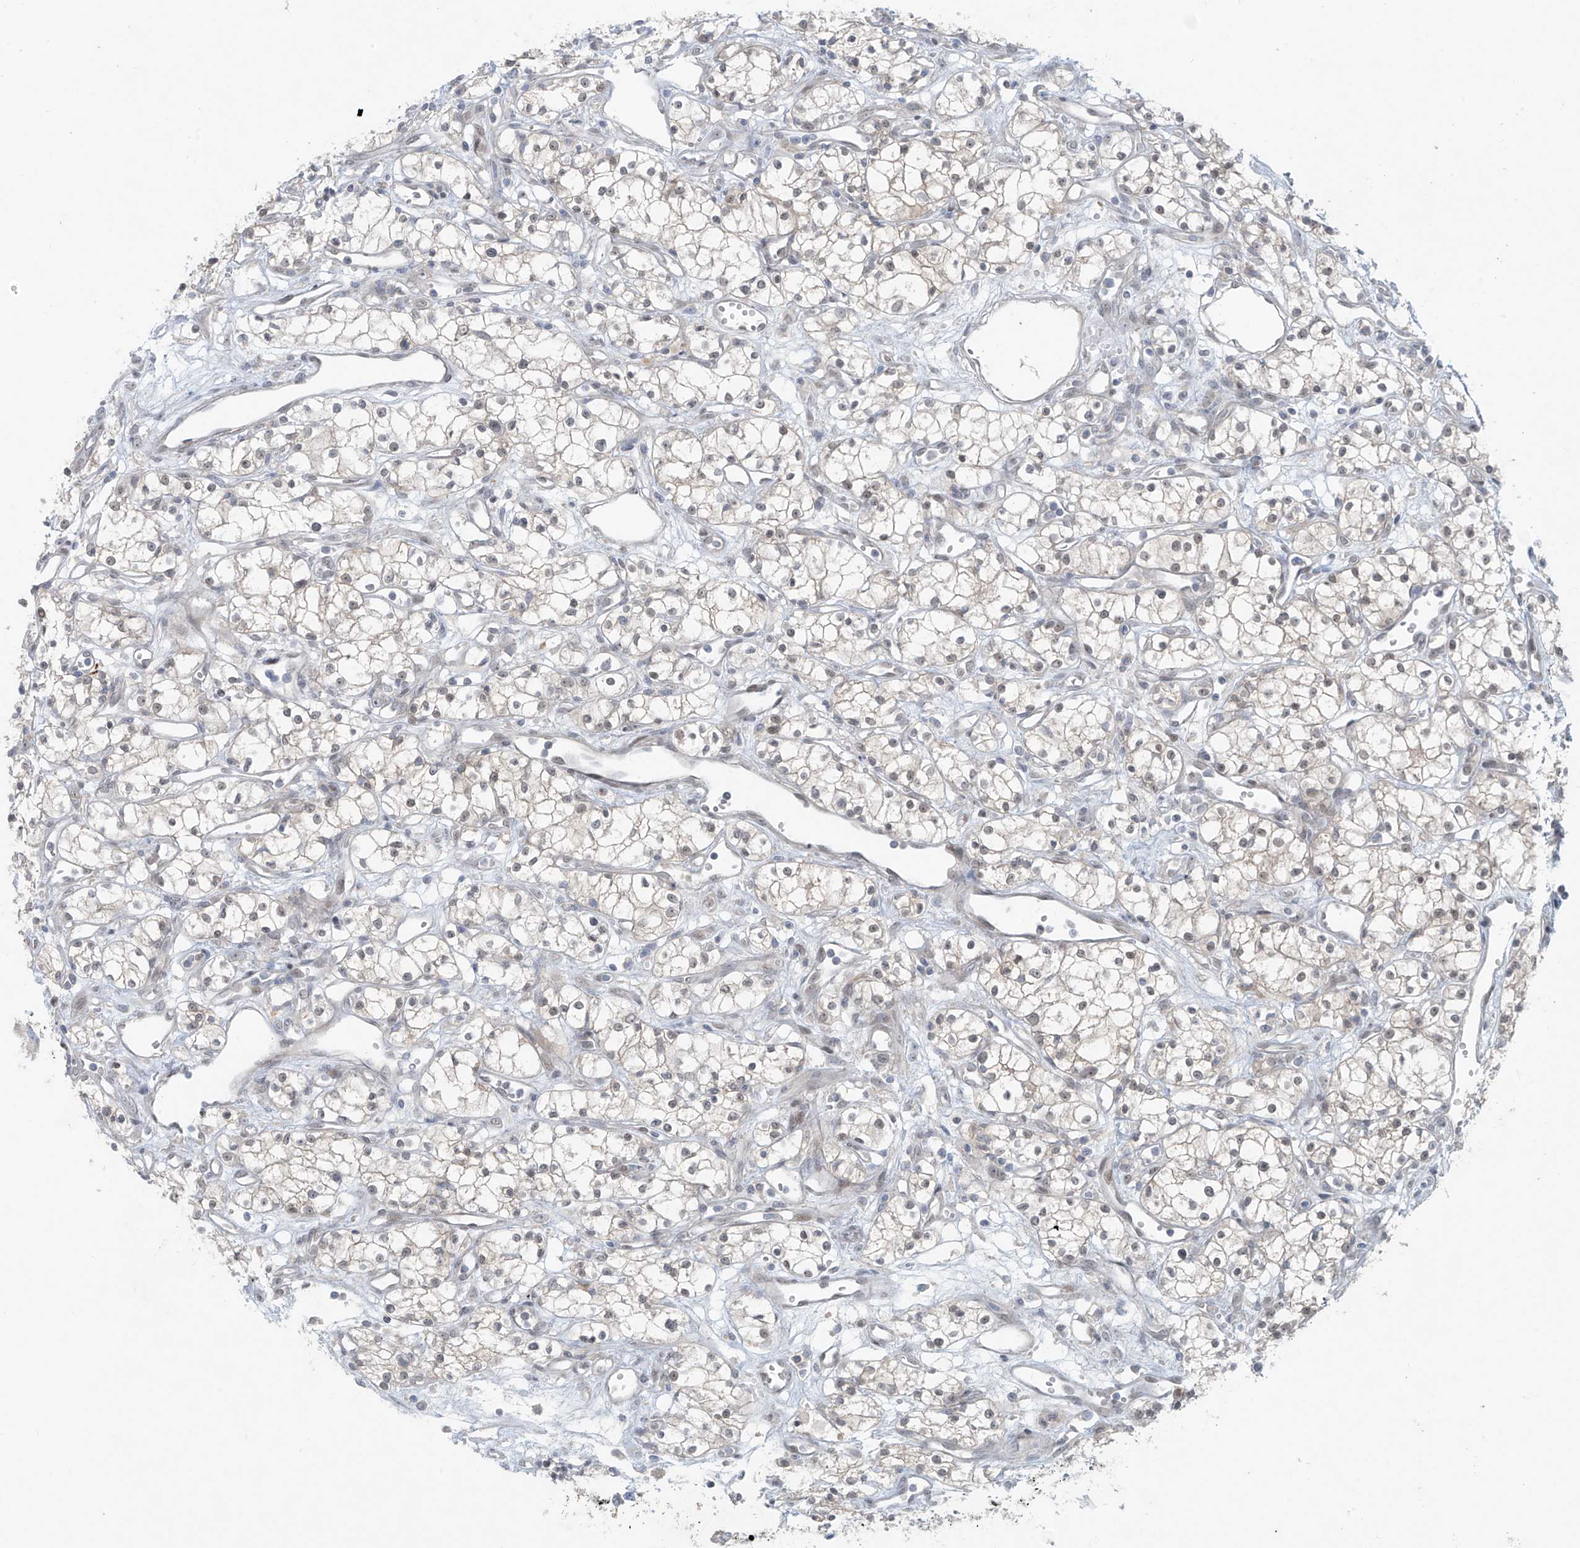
{"staining": {"intensity": "negative", "quantity": "none", "location": "none"}, "tissue": "renal cancer", "cell_type": "Tumor cells", "image_type": "cancer", "snomed": [{"axis": "morphology", "description": "Adenocarcinoma, NOS"}, {"axis": "topography", "description": "Kidney"}], "caption": "A photomicrograph of human renal adenocarcinoma is negative for staining in tumor cells. The staining was performed using DAB (3,3'-diaminobenzidine) to visualize the protein expression in brown, while the nuclei were stained in blue with hematoxylin (Magnification: 20x).", "gene": "PPAT", "patient": {"sex": "male", "age": 59}}